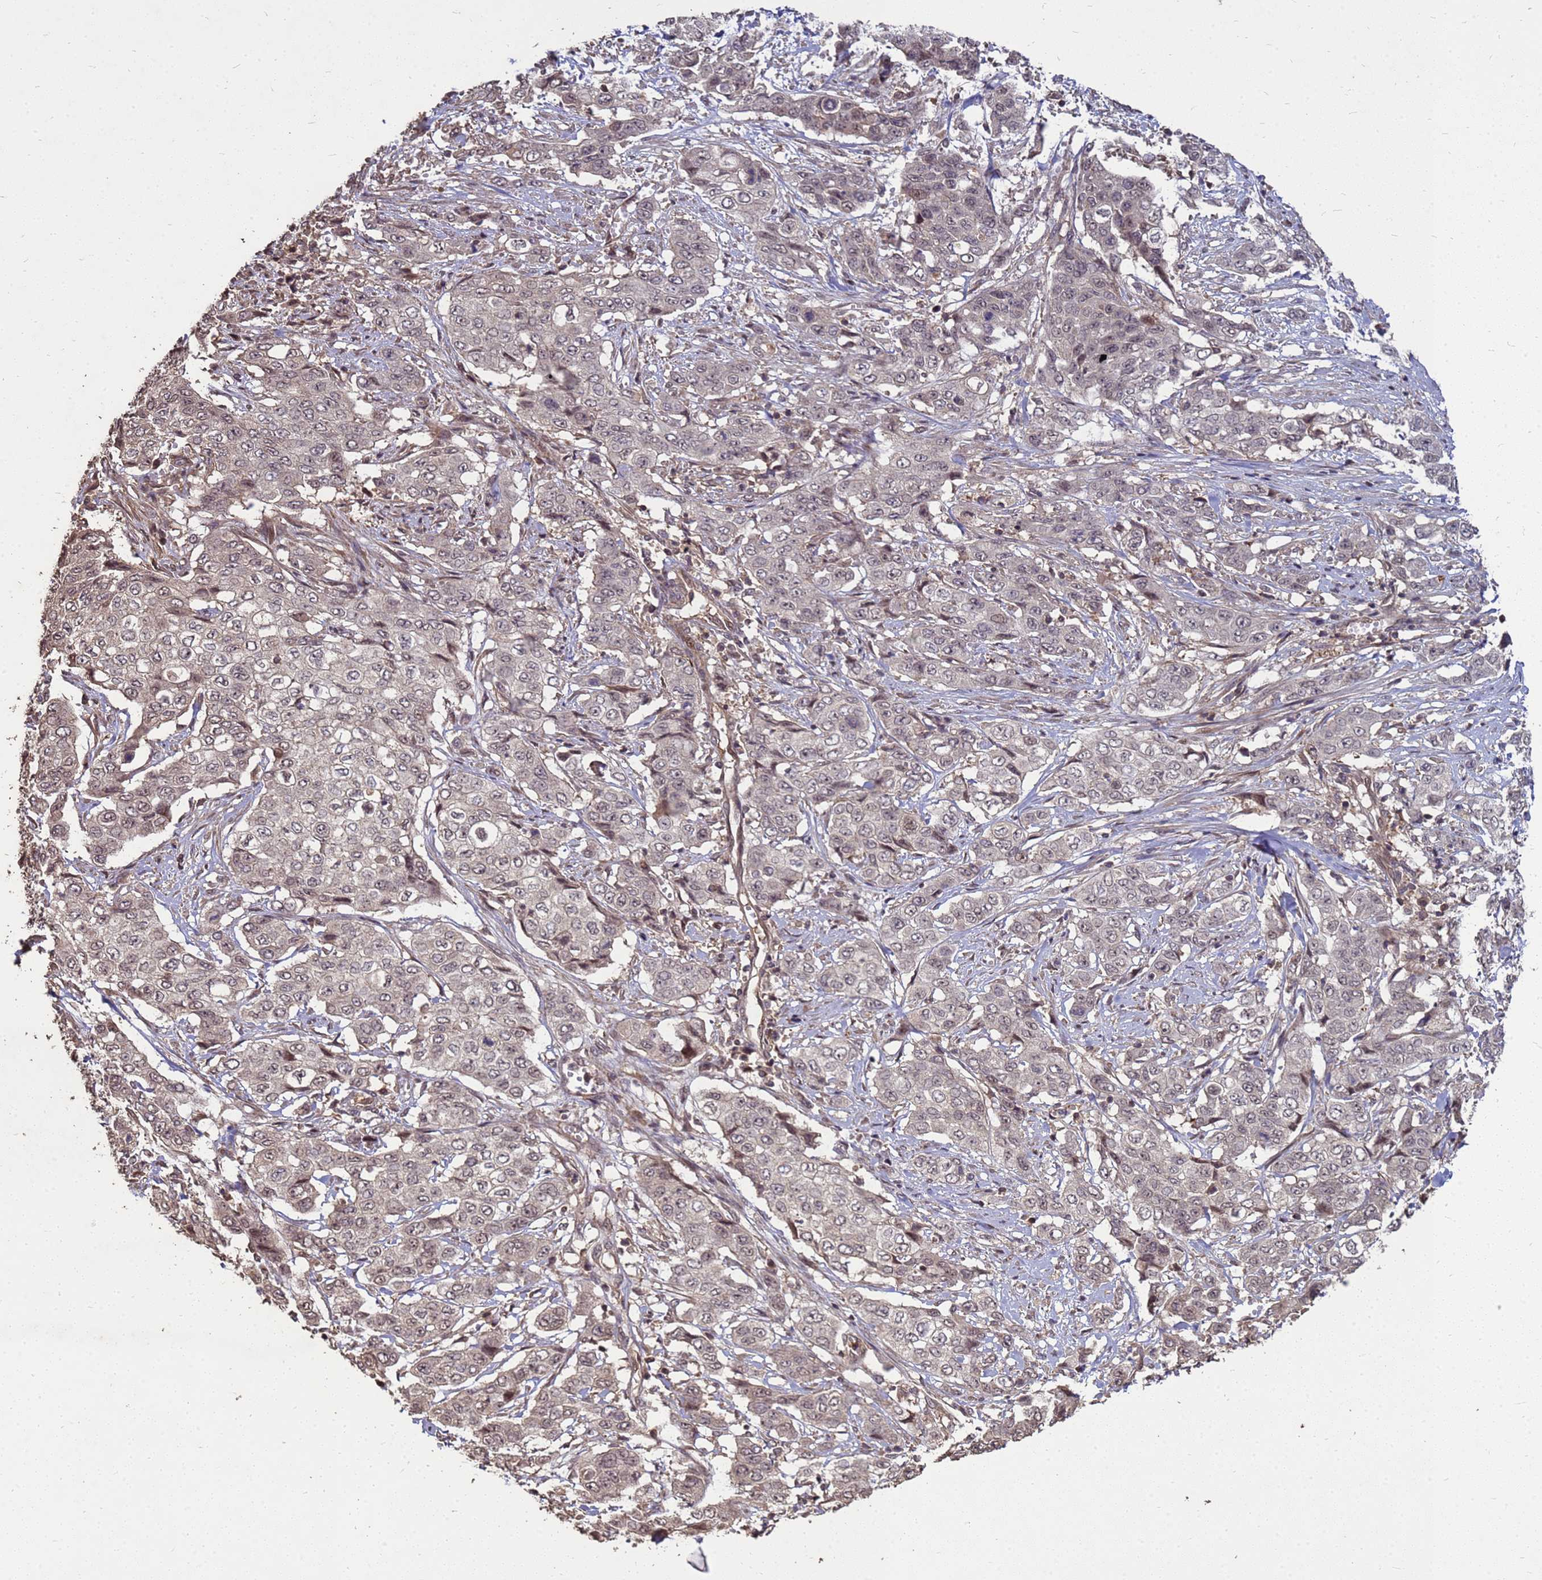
{"staining": {"intensity": "weak", "quantity": "<25%", "location": "nuclear"}, "tissue": "stomach cancer", "cell_type": "Tumor cells", "image_type": "cancer", "snomed": [{"axis": "morphology", "description": "Adenocarcinoma, NOS"}, {"axis": "topography", "description": "Stomach, upper"}], "caption": "High power microscopy histopathology image of an immunohistochemistry (IHC) image of stomach cancer (adenocarcinoma), revealing no significant staining in tumor cells.", "gene": "CRBN", "patient": {"sex": "male", "age": 62}}